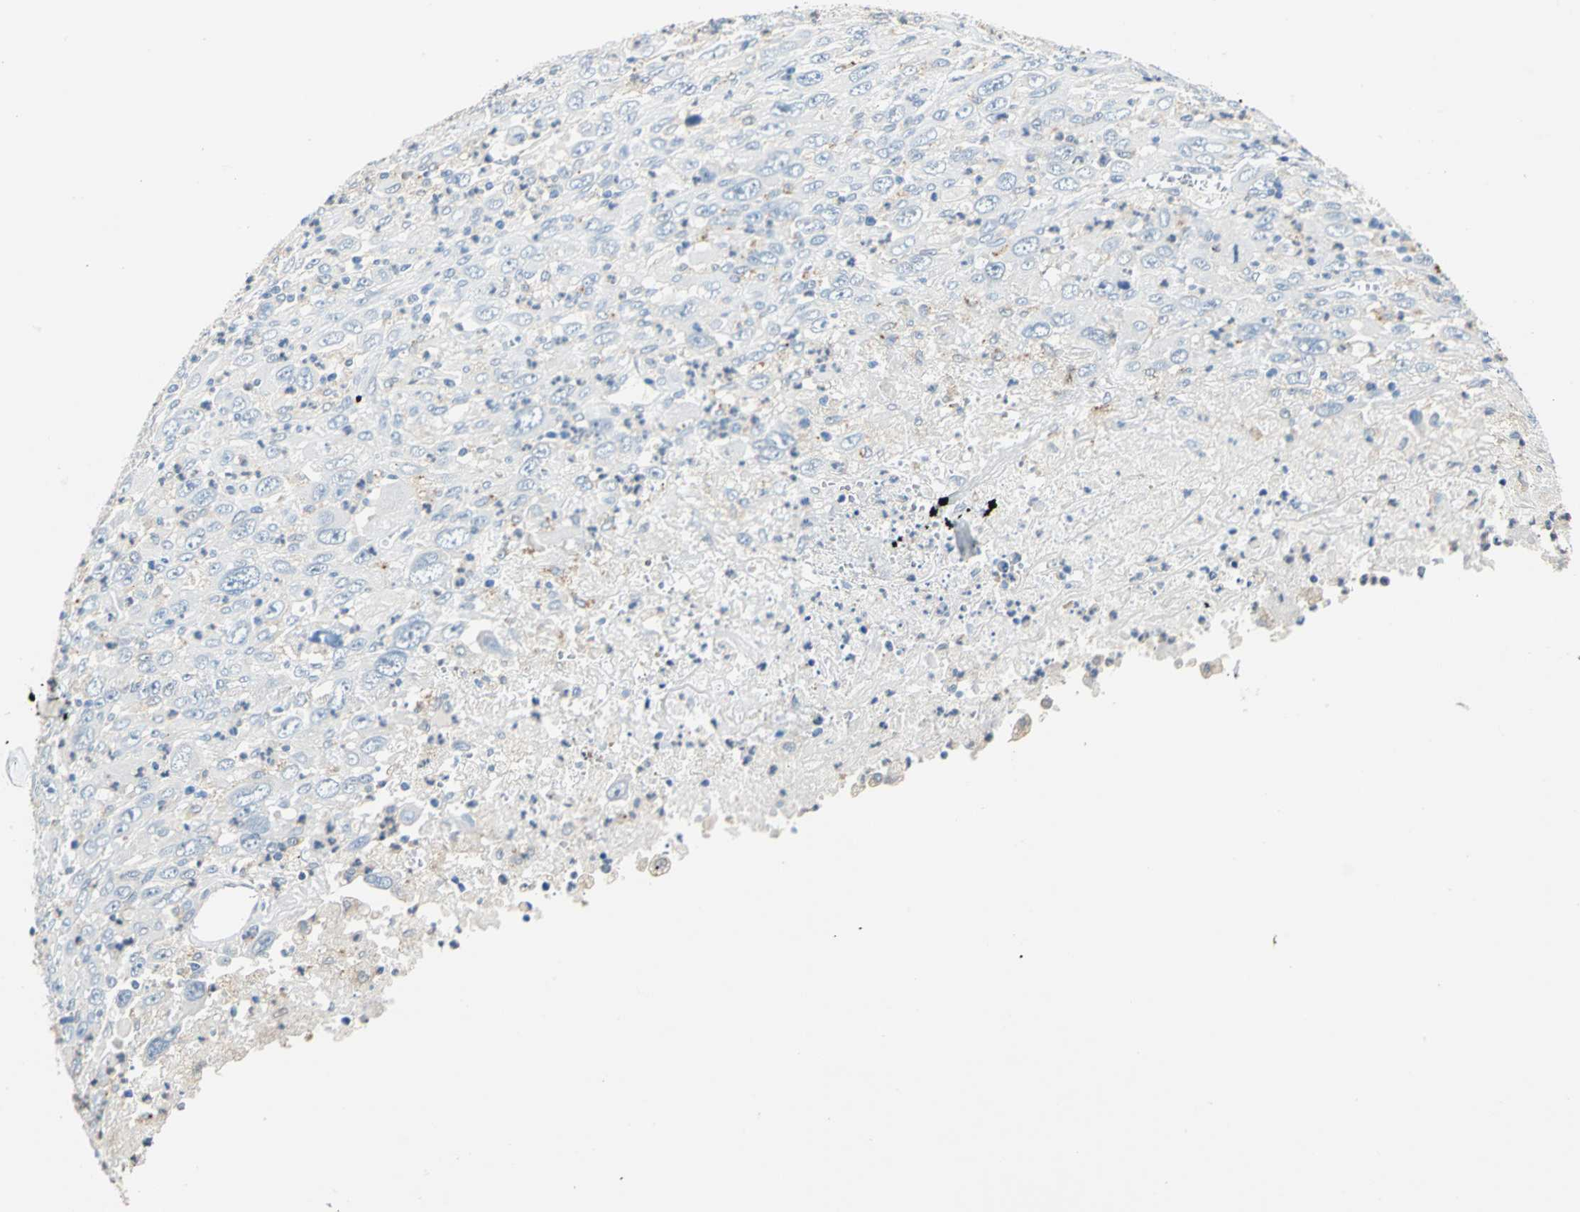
{"staining": {"intensity": "negative", "quantity": "none", "location": "none"}, "tissue": "melanoma", "cell_type": "Tumor cells", "image_type": "cancer", "snomed": [{"axis": "morphology", "description": "Malignant melanoma, Metastatic site"}, {"axis": "topography", "description": "Skin"}], "caption": "Immunohistochemistry of melanoma reveals no staining in tumor cells.", "gene": "RASD2", "patient": {"sex": "female", "age": 56}}